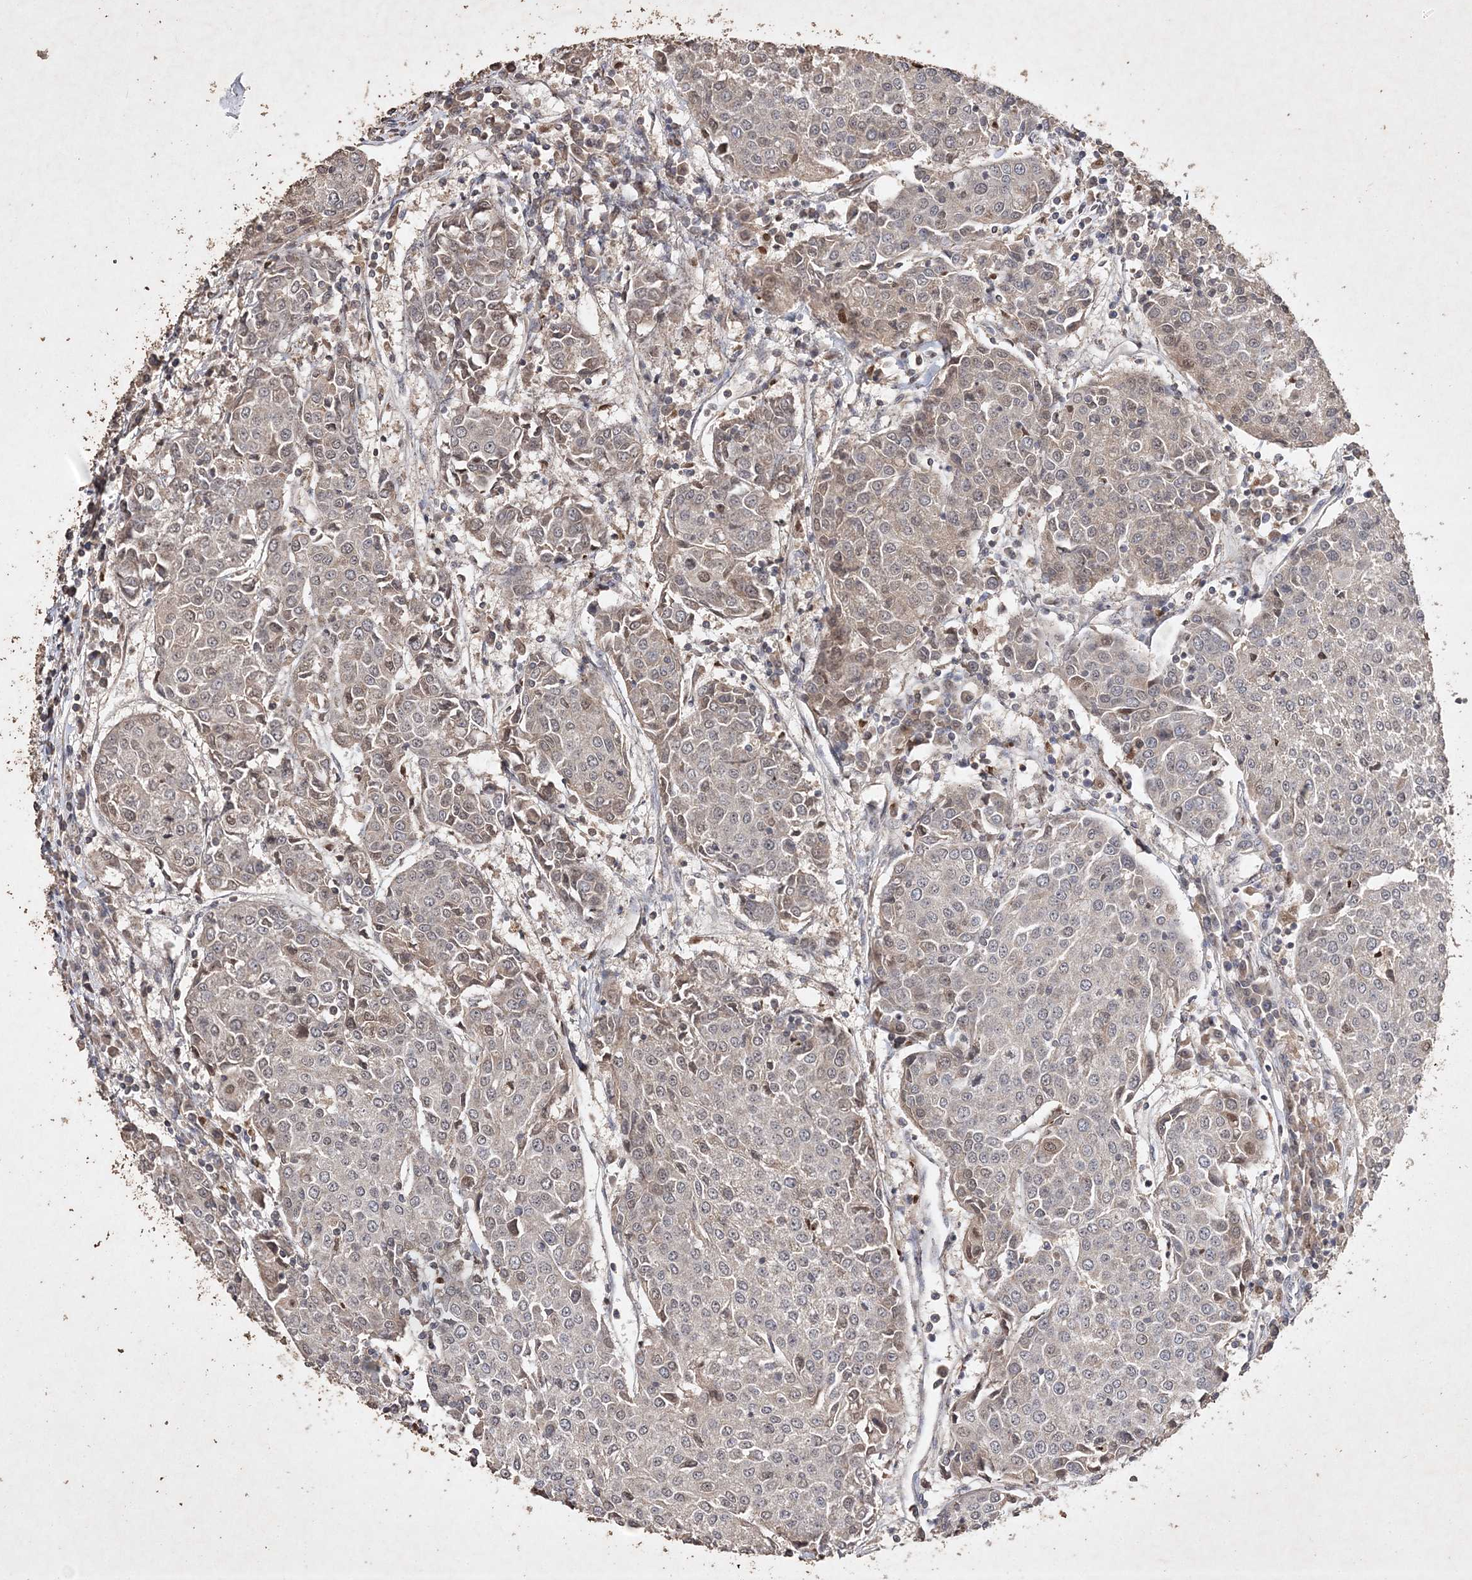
{"staining": {"intensity": "weak", "quantity": "25%-75%", "location": "nuclear"}, "tissue": "urothelial cancer", "cell_type": "Tumor cells", "image_type": "cancer", "snomed": [{"axis": "morphology", "description": "Urothelial carcinoma, High grade"}, {"axis": "topography", "description": "Urinary bladder"}], "caption": "Immunohistochemistry (IHC) of human high-grade urothelial carcinoma demonstrates low levels of weak nuclear expression in approximately 25%-75% of tumor cells.", "gene": "C3orf38", "patient": {"sex": "female", "age": 85}}